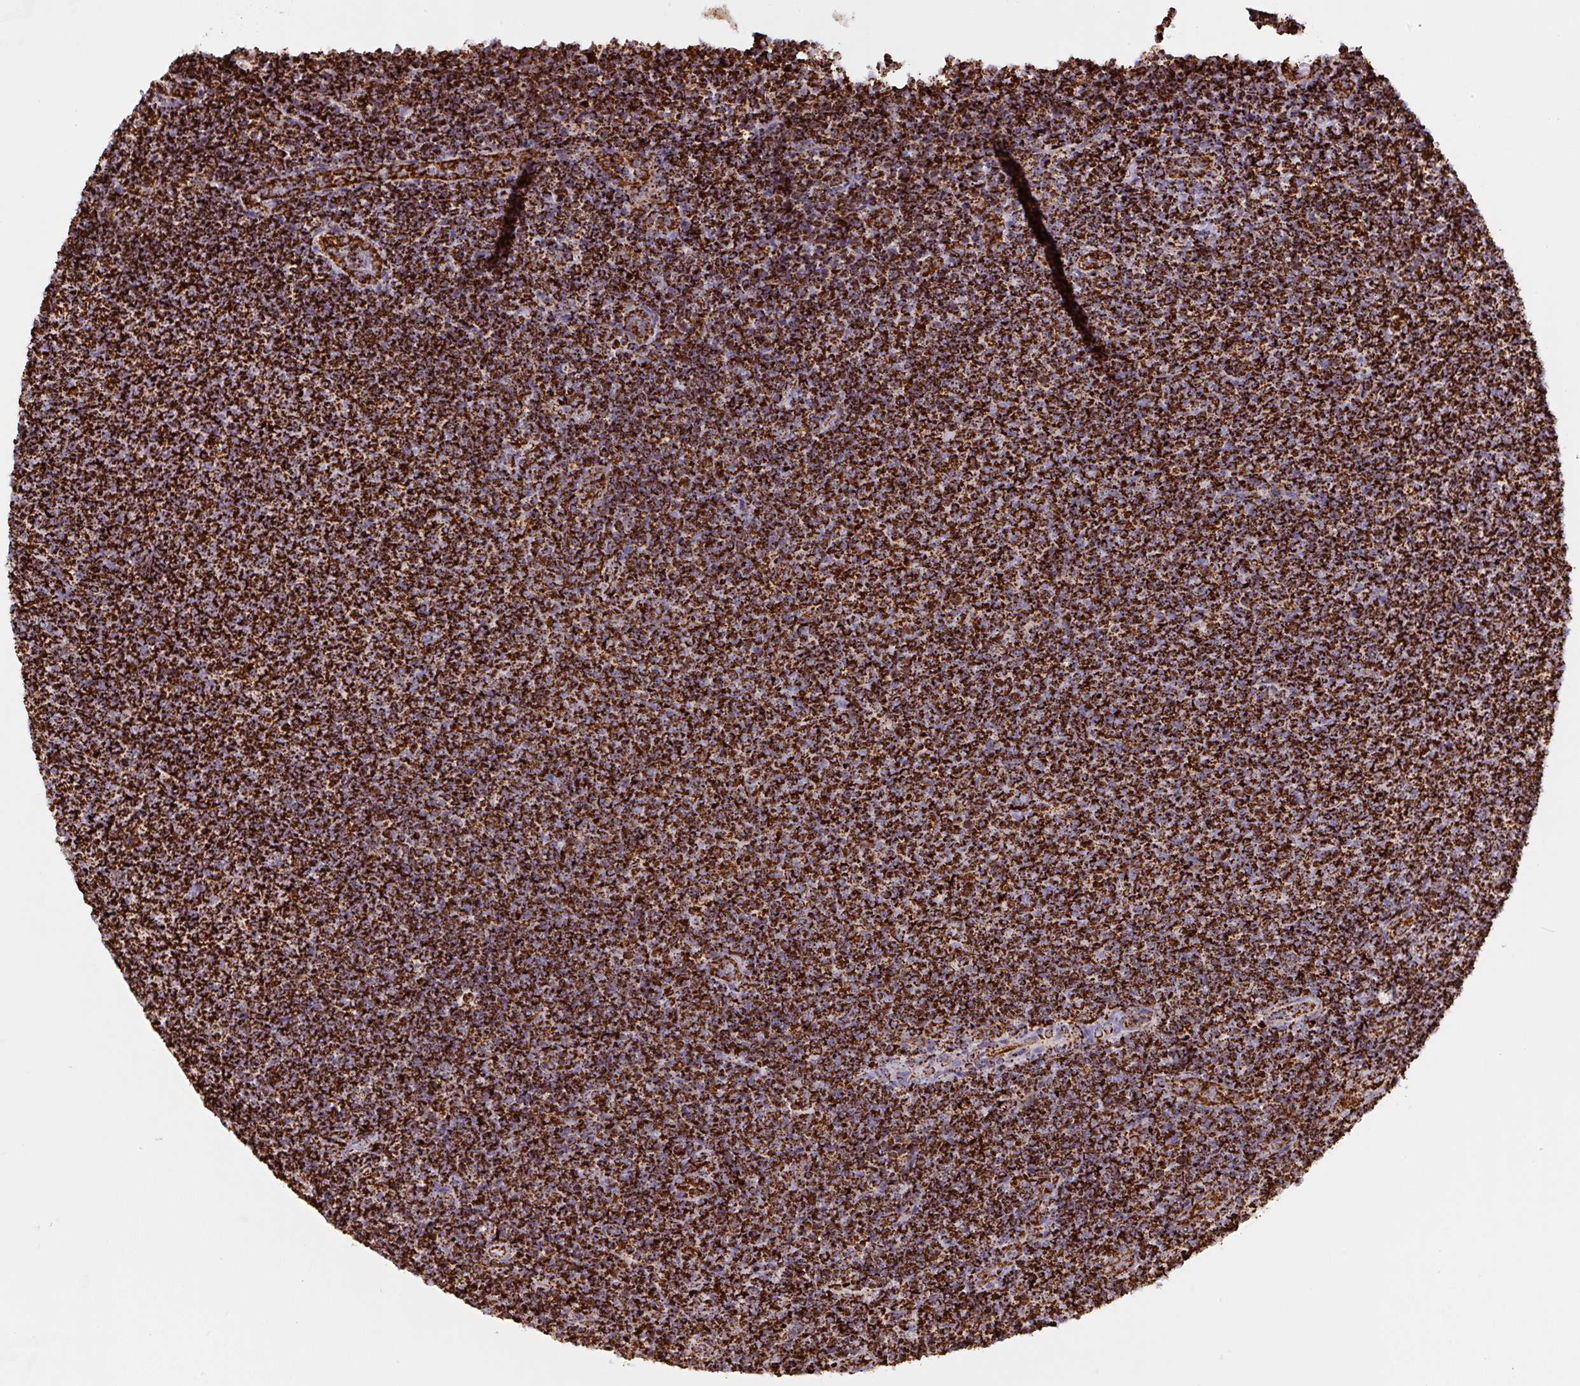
{"staining": {"intensity": "strong", "quantity": ">75%", "location": "cytoplasmic/membranous"}, "tissue": "lymphoma", "cell_type": "Tumor cells", "image_type": "cancer", "snomed": [{"axis": "morphology", "description": "Malignant lymphoma, non-Hodgkin's type, Low grade"}, {"axis": "topography", "description": "Lymph node"}], "caption": "Human lymphoma stained with a protein marker shows strong staining in tumor cells.", "gene": "ATP5F1A", "patient": {"sex": "male", "age": 66}}